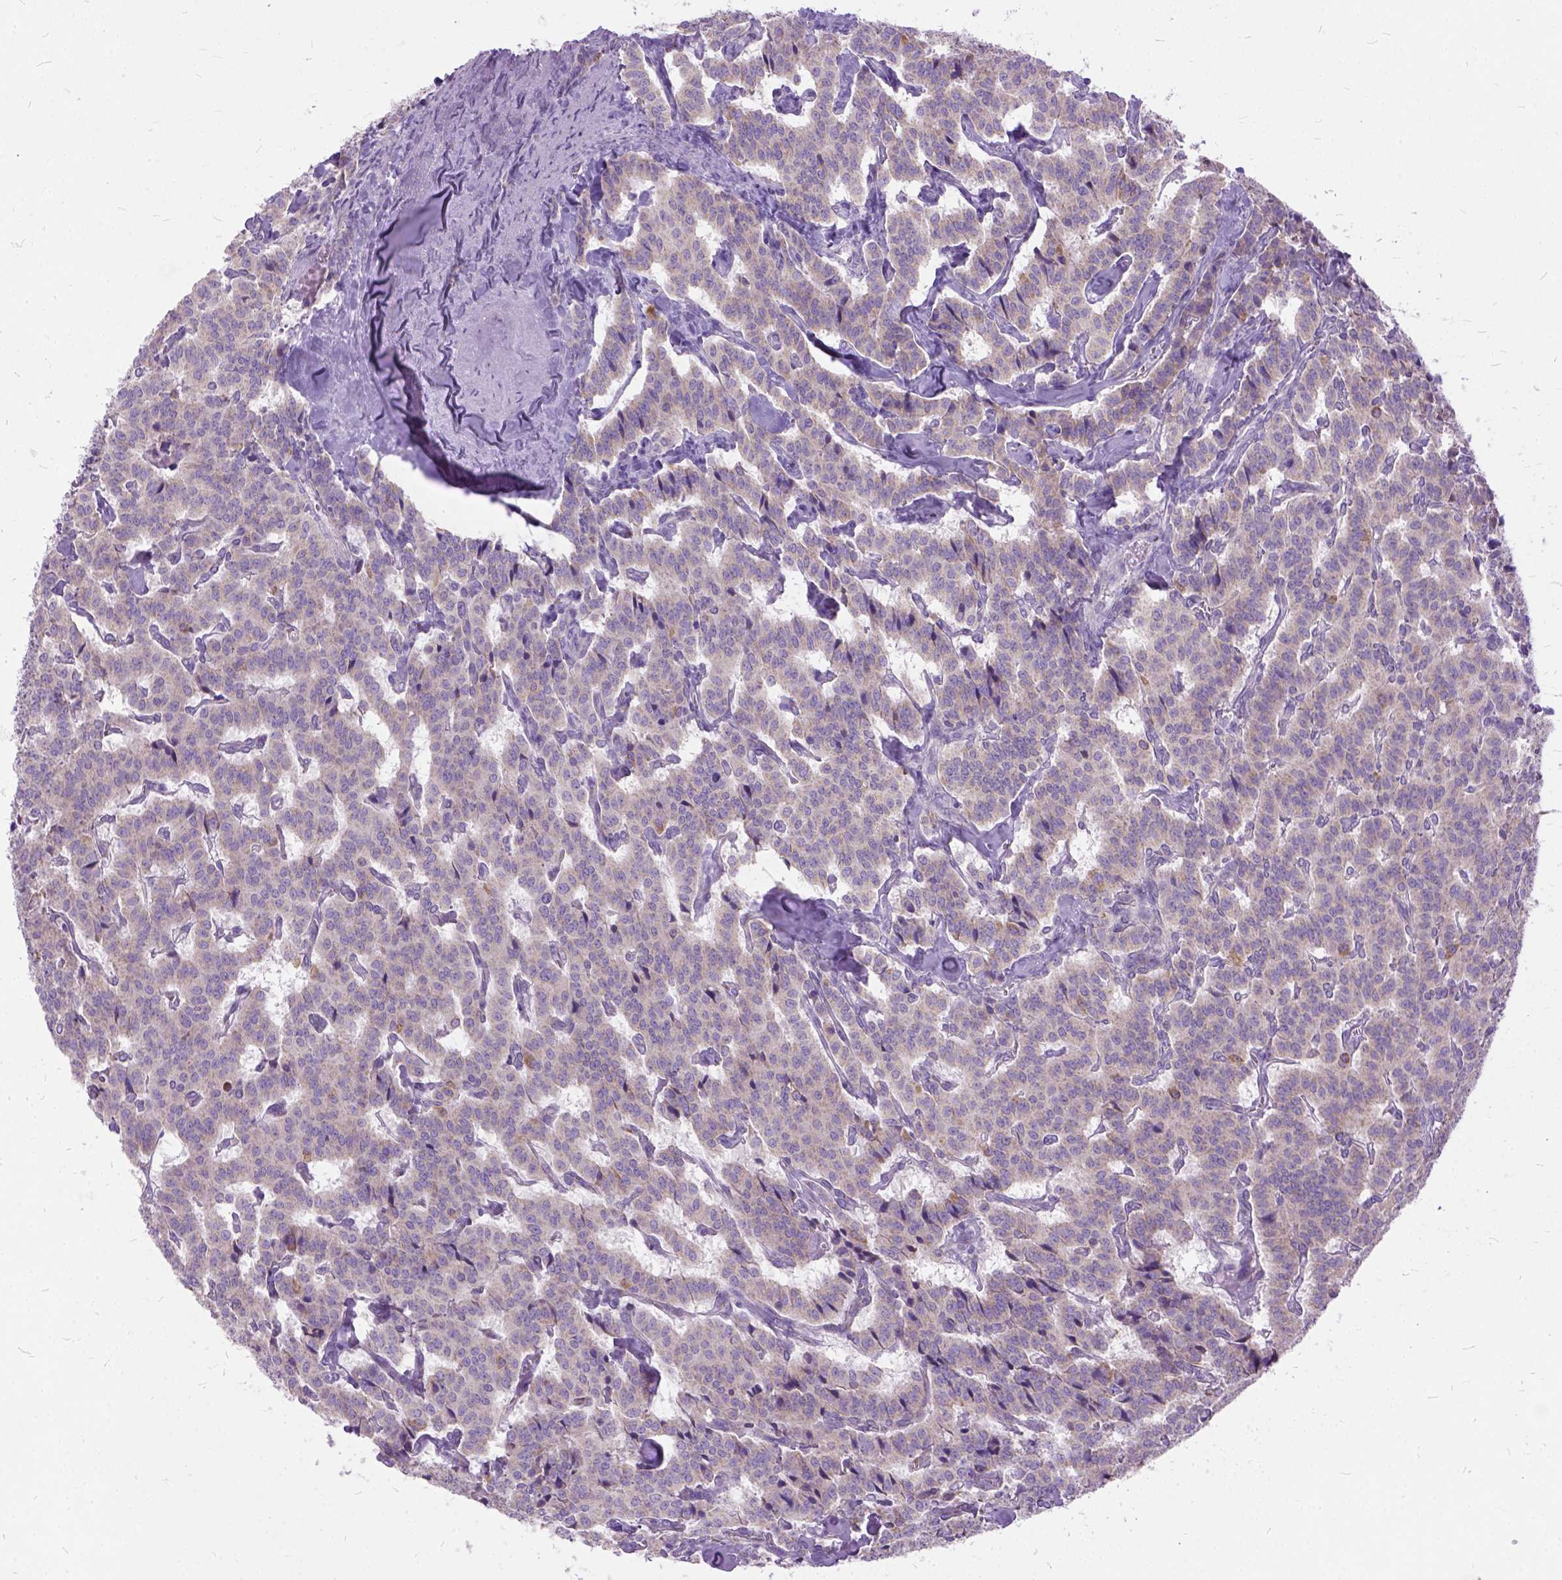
{"staining": {"intensity": "negative", "quantity": "none", "location": "none"}, "tissue": "carcinoid", "cell_type": "Tumor cells", "image_type": "cancer", "snomed": [{"axis": "morphology", "description": "Carcinoid, malignant, NOS"}, {"axis": "topography", "description": "Lung"}], "caption": "High power microscopy image of an immunohistochemistry histopathology image of carcinoid, revealing no significant positivity in tumor cells. (Immunohistochemistry, brightfield microscopy, high magnification).", "gene": "CTAG2", "patient": {"sex": "female", "age": 46}}